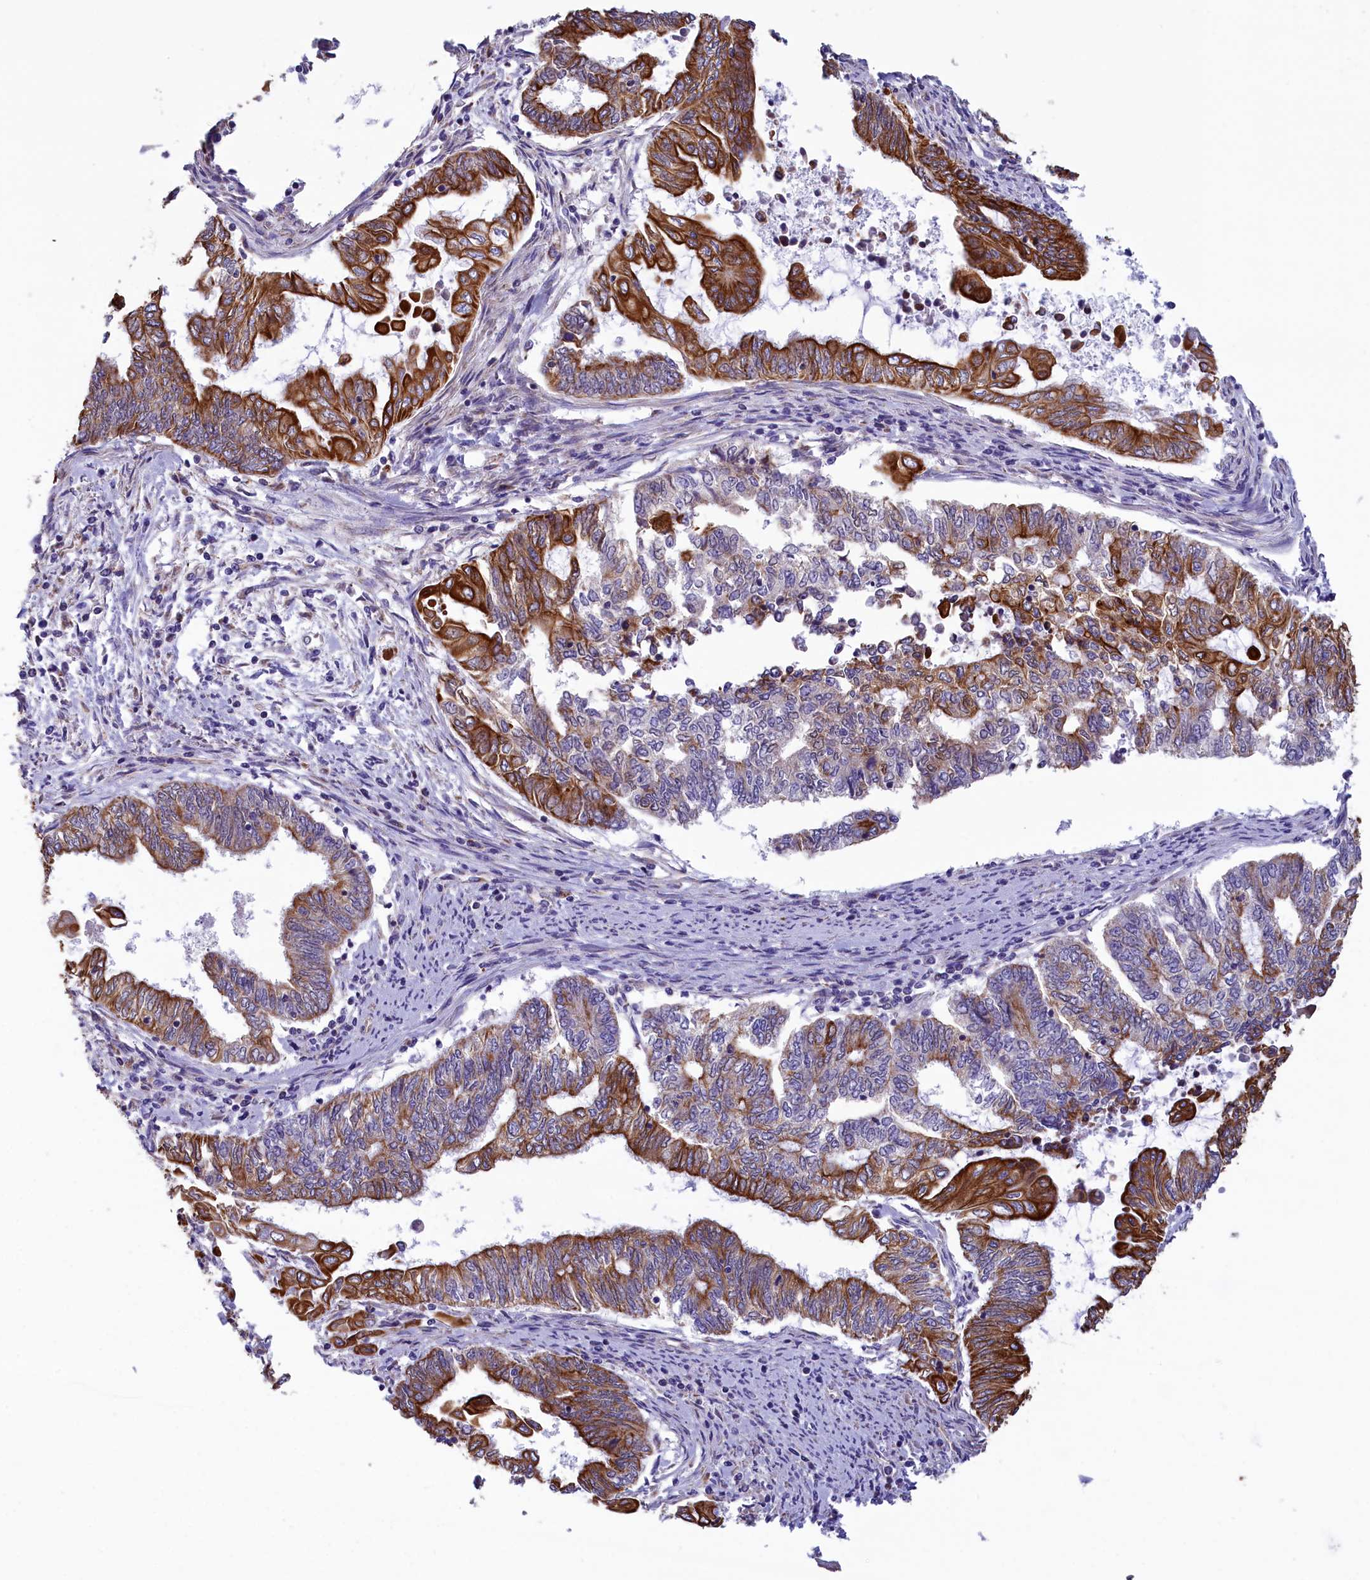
{"staining": {"intensity": "strong", "quantity": "25%-75%", "location": "cytoplasmic/membranous"}, "tissue": "endometrial cancer", "cell_type": "Tumor cells", "image_type": "cancer", "snomed": [{"axis": "morphology", "description": "Adenocarcinoma, NOS"}, {"axis": "topography", "description": "Uterus"}, {"axis": "topography", "description": "Endometrium"}], "caption": "IHC histopathology image of adenocarcinoma (endometrial) stained for a protein (brown), which demonstrates high levels of strong cytoplasmic/membranous positivity in approximately 25%-75% of tumor cells.", "gene": "GATB", "patient": {"sex": "female", "age": 70}}